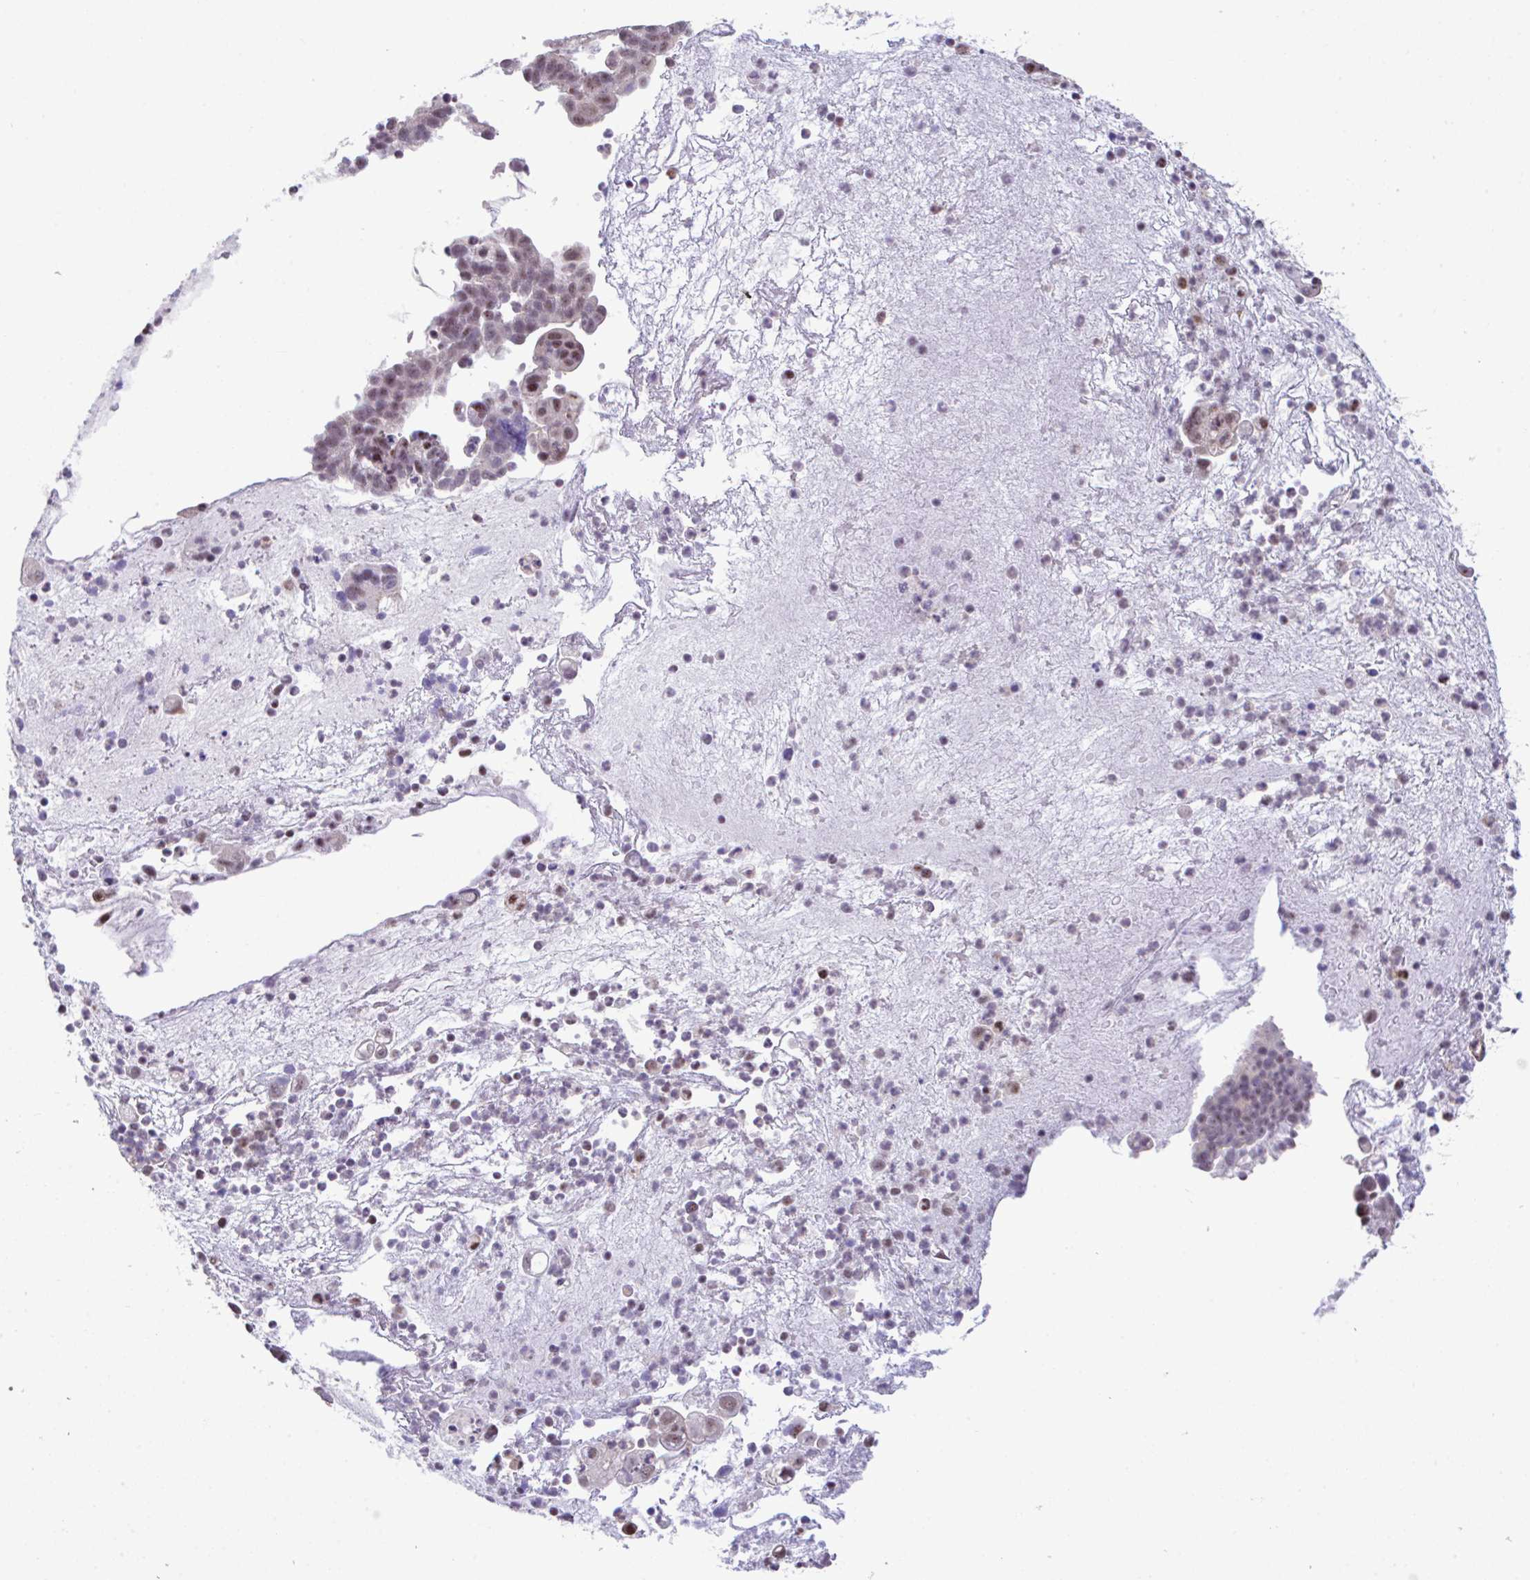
{"staining": {"intensity": "moderate", "quantity": "25%-75%", "location": "nuclear"}, "tissue": "endometrial cancer", "cell_type": "Tumor cells", "image_type": "cancer", "snomed": [{"axis": "morphology", "description": "Adenocarcinoma, NOS"}, {"axis": "topography", "description": "Endometrium"}], "caption": "Protein expression analysis of human endometrial cancer (adenocarcinoma) reveals moderate nuclear expression in approximately 25%-75% of tumor cells. The protein is stained brown, and the nuclei are stained in blue (DAB IHC with brightfield microscopy, high magnification).", "gene": "OR6K3", "patient": {"sex": "female", "age": 76}}